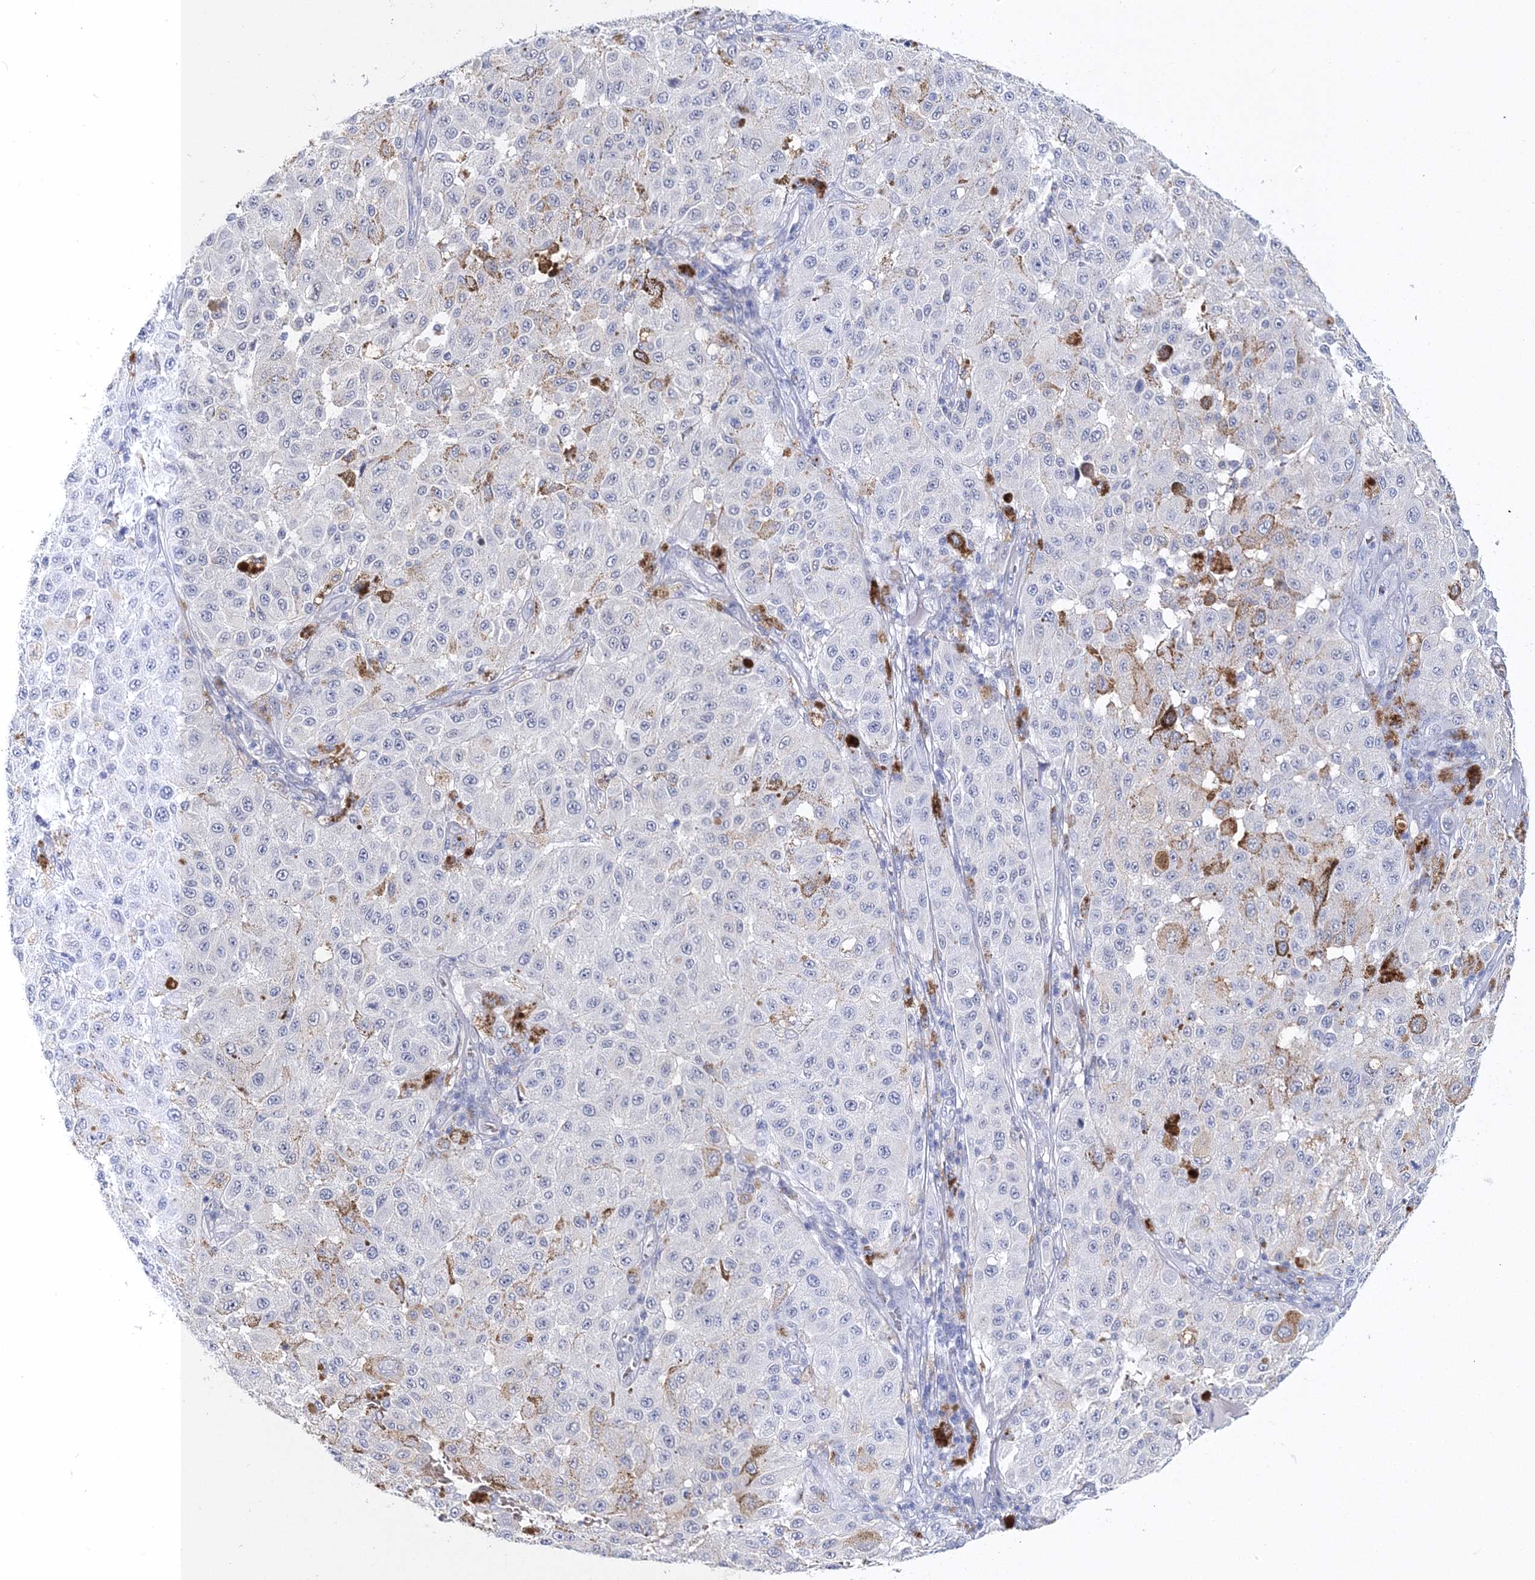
{"staining": {"intensity": "negative", "quantity": "none", "location": "none"}, "tissue": "melanoma", "cell_type": "Tumor cells", "image_type": "cancer", "snomed": [{"axis": "morphology", "description": "Malignant melanoma, NOS"}, {"axis": "topography", "description": "Skin"}], "caption": "High magnification brightfield microscopy of malignant melanoma stained with DAB (3,3'-diaminobenzidine) (brown) and counterstained with hematoxylin (blue): tumor cells show no significant staining.", "gene": "MYOZ2", "patient": {"sex": "female", "age": 64}}